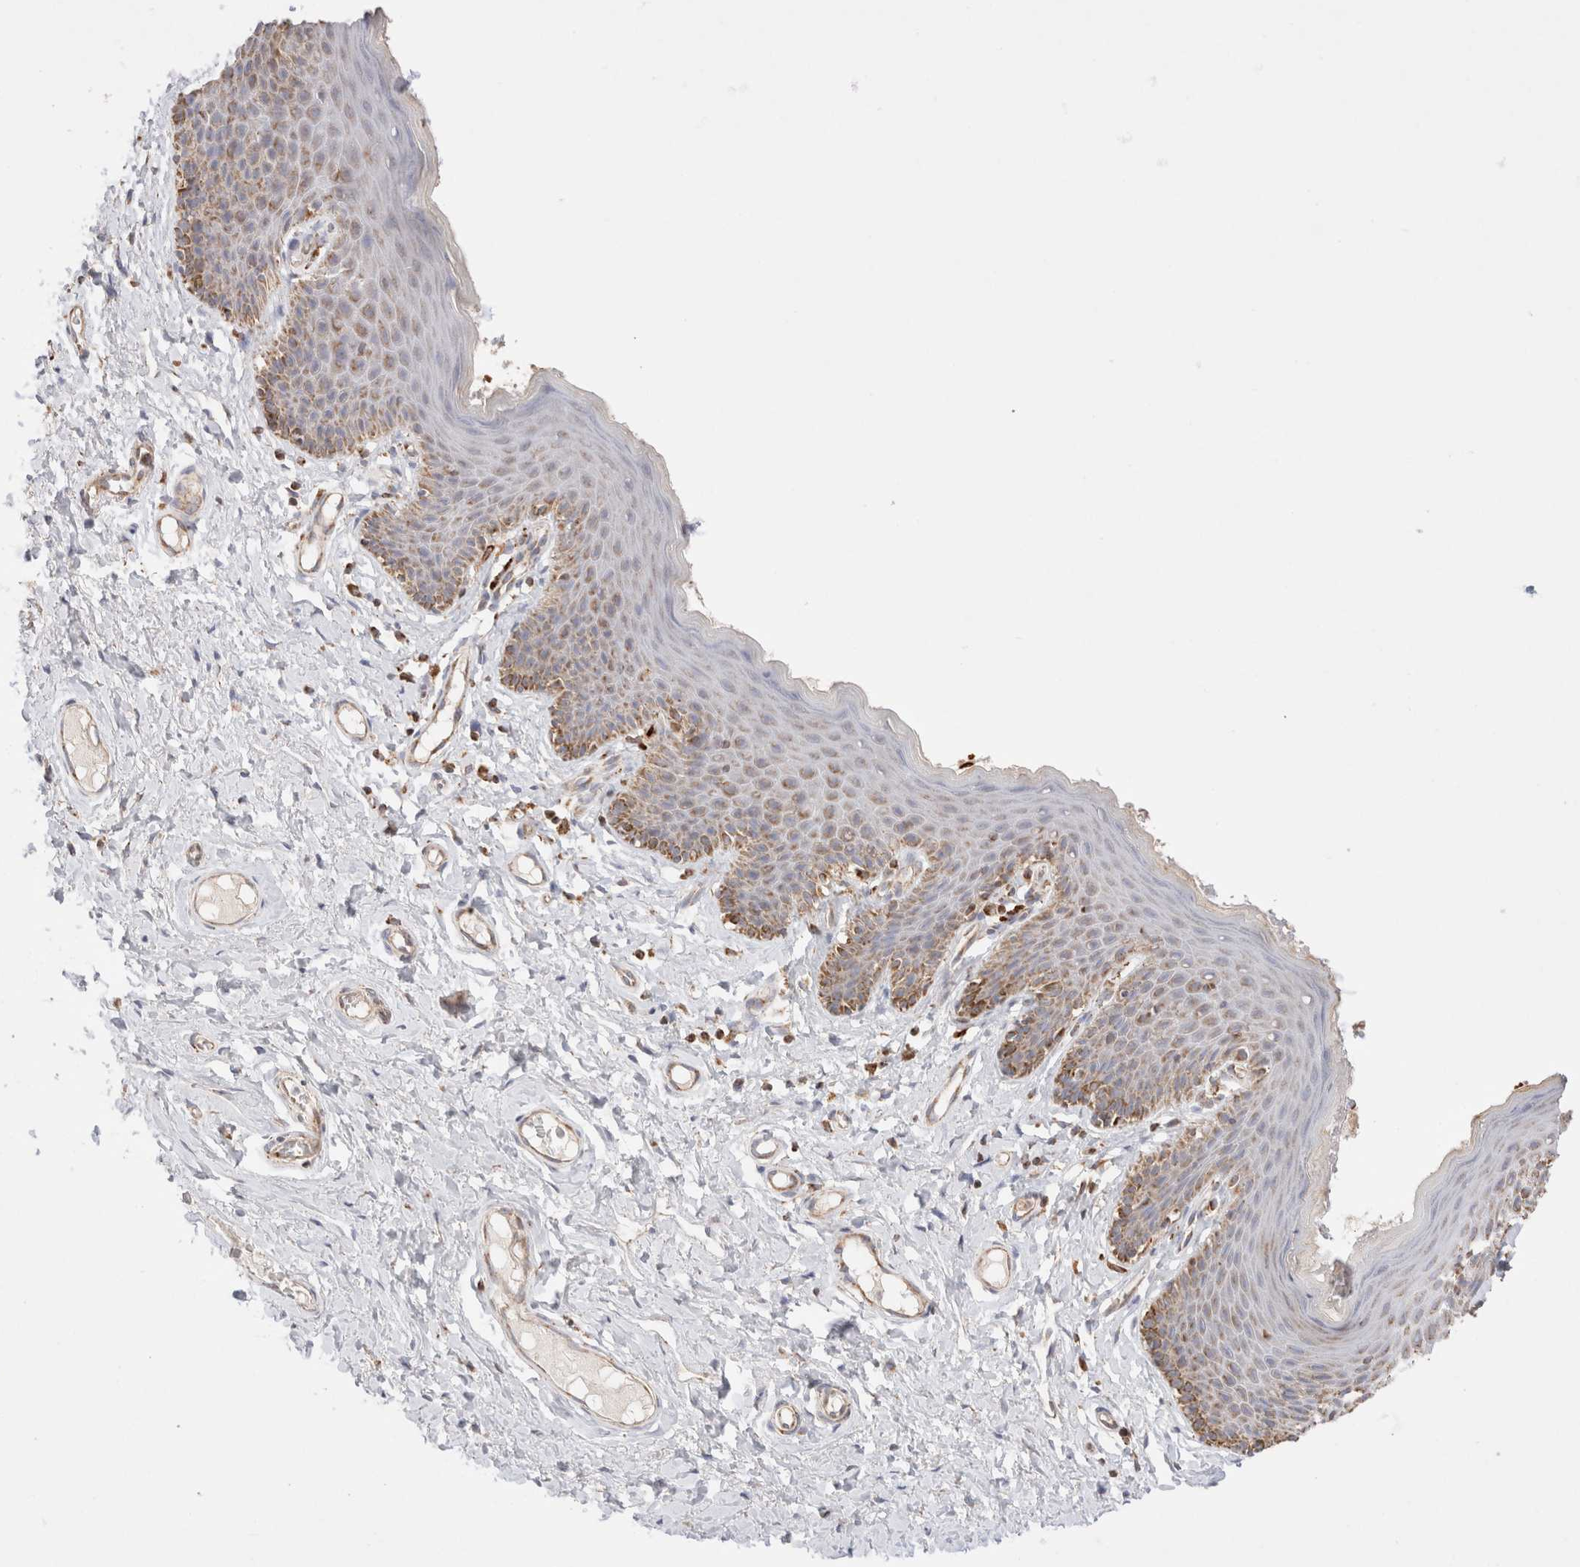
{"staining": {"intensity": "weak", "quantity": "25%-75%", "location": "cytoplasmic/membranous"}, "tissue": "skin", "cell_type": "Epidermal cells", "image_type": "normal", "snomed": [{"axis": "morphology", "description": "Normal tissue, NOS"}, {"axis": "topography", "description": "Vulva"}], "caption": "The micrograph exhibits a brown stain indicating the presence of a protein in the cytoplasmic/membranous of epidermal cells in skin. Using DAB (3,3'-diaminobenzidine) (brown) and hematoxylin (blue) stains, captured at high magnification using brightfield microscopy.", "gene": "TMPPE", "patient": {"sex": "female", "age": 66}}